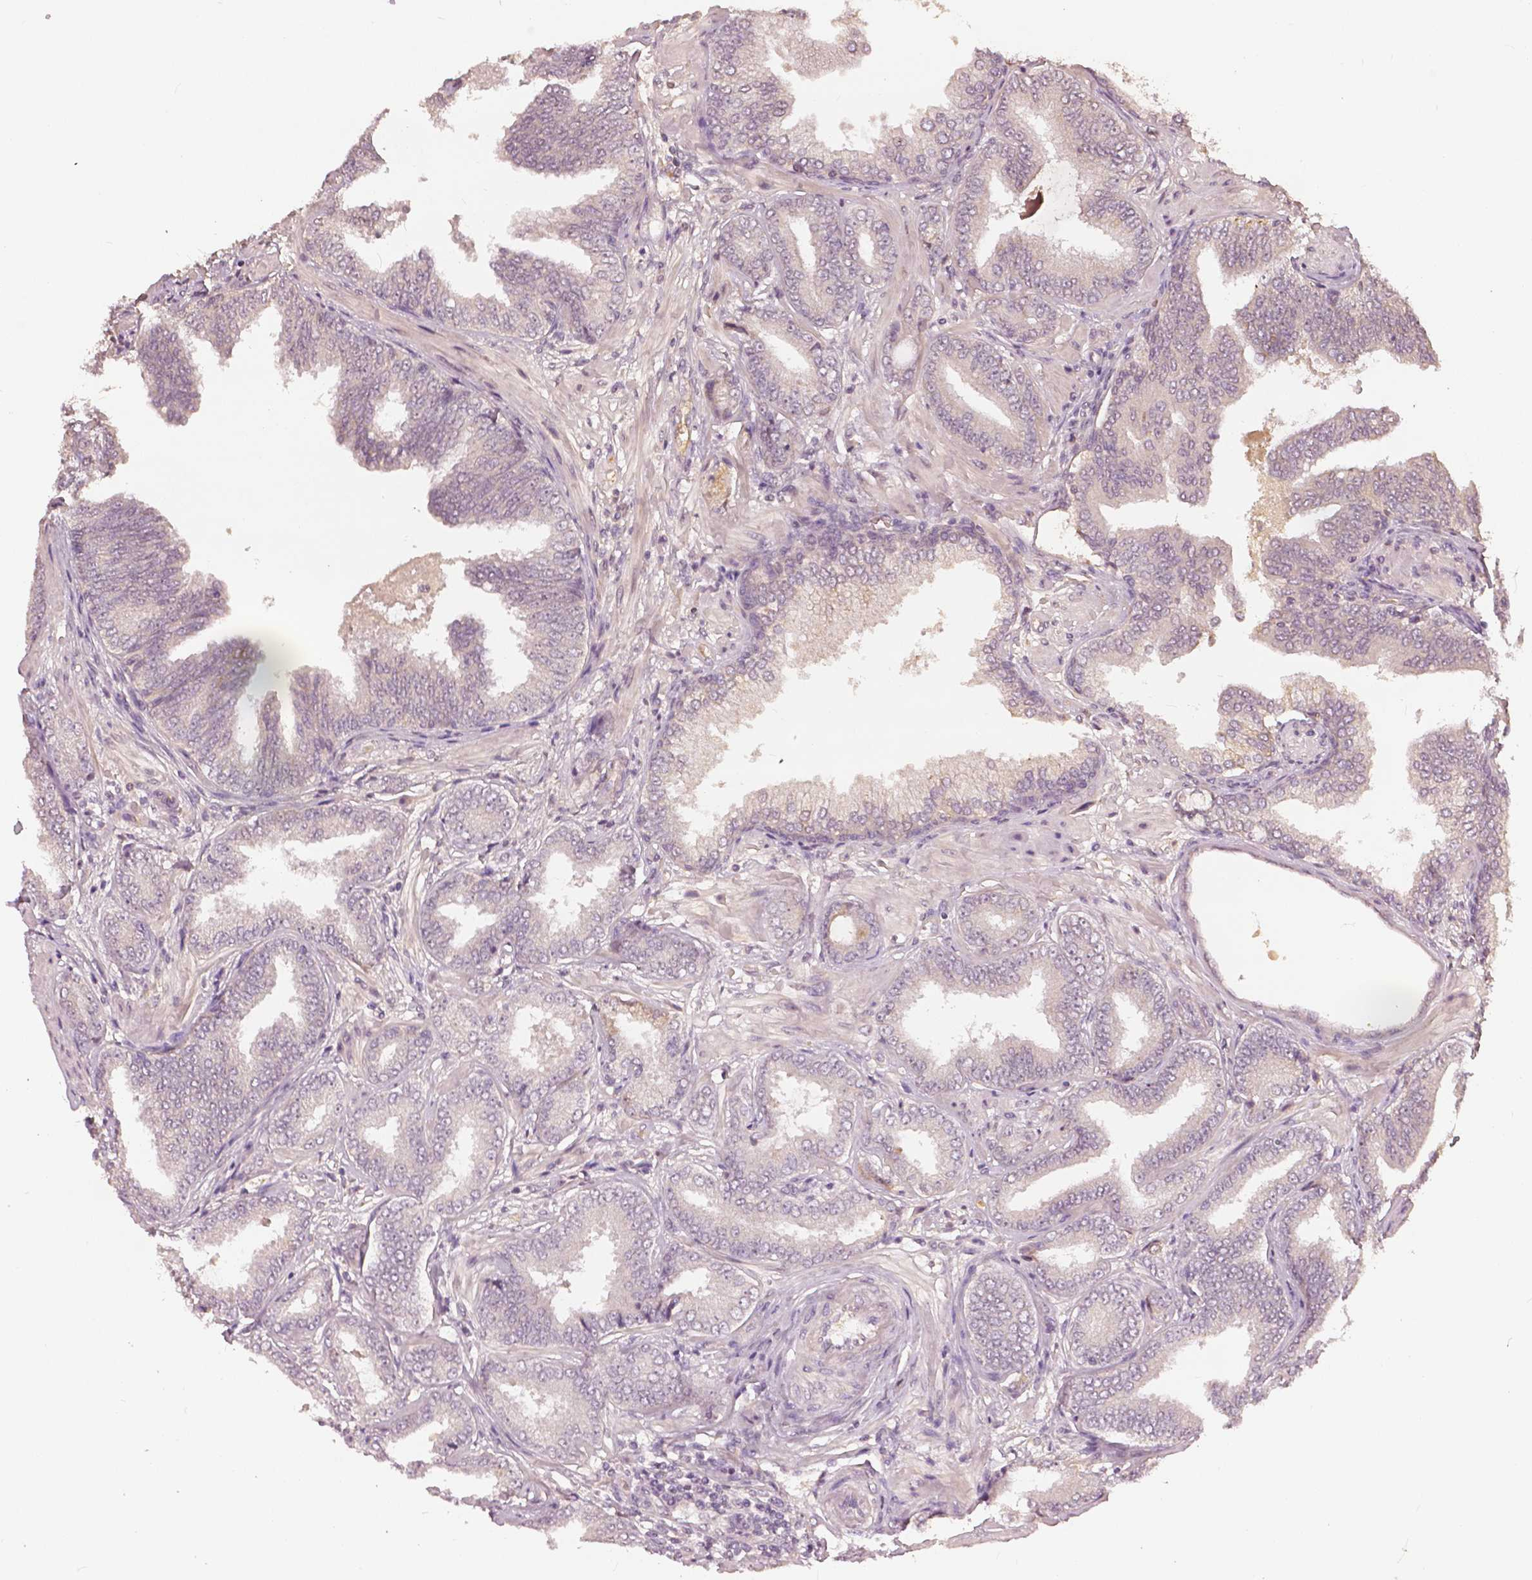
{"staining": {"intensity": "negative", "quantity": "none", "location": "none"}, "tissue": "prostate cancer", "cell_type": "Tumor cells", "image_type": "cancer", "snomed": [{"axis": "morphology", "description": "Adenocarcinoma, Low grade"}, {"axis": "topography", "description": "Prostate"}], "caption": "An IHC micrograph of prostate adenocarcinoma (low-grade) is shown. There is no staining in tumor cells of prostate adenocarcinoma (low-grade). The staining was performed using DAB (3,3'-diaminobenzidine) to visualize the protein expression in brown, while the nuclei were stained in blue with hematoxylin (Magnification: 20x).", "gene": "ANGPTL4", "patient": {"sex": "male", "age": 55}}